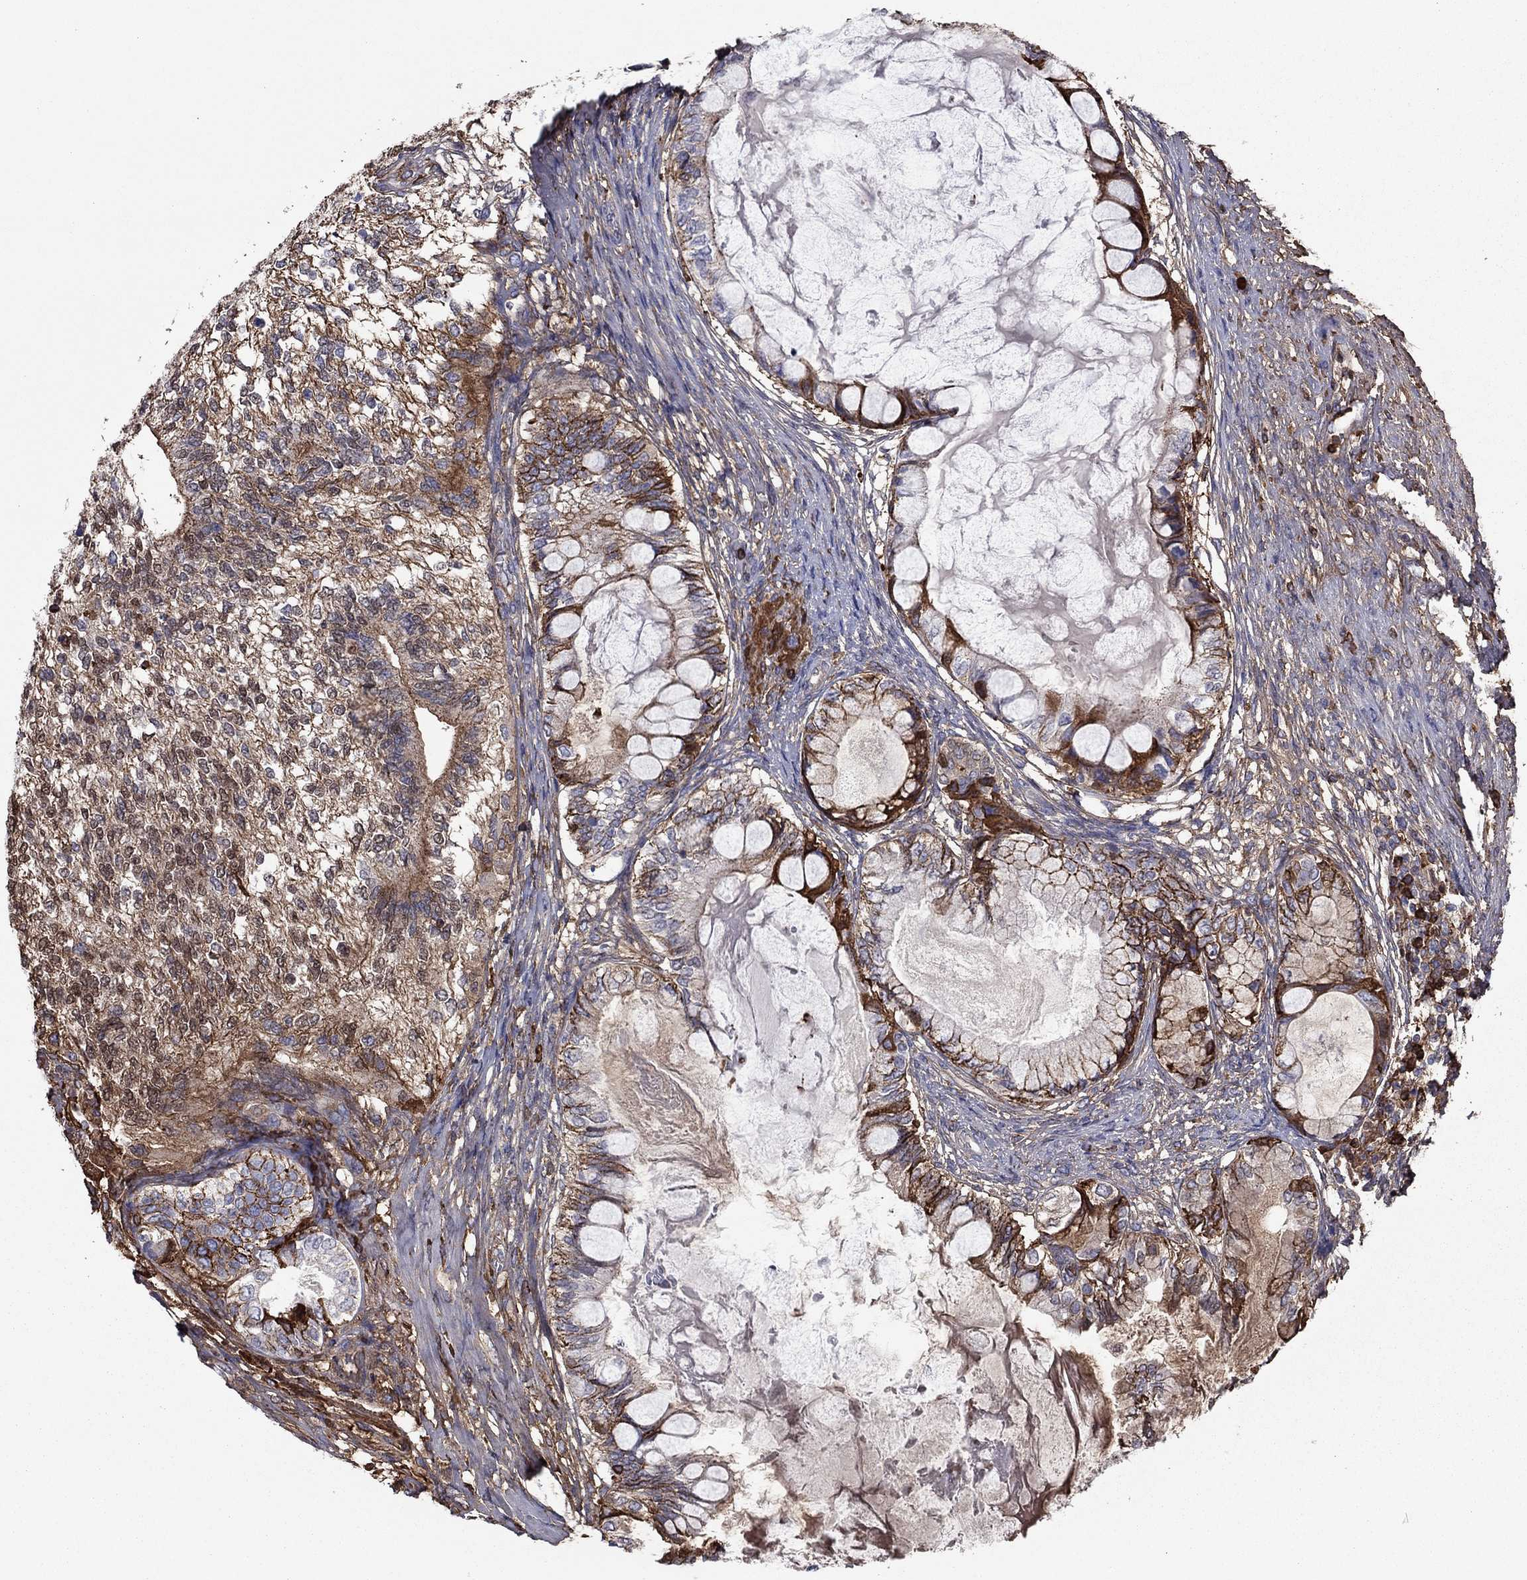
{"staining": {"intensity": "strong", "quantity": "25%-75%", "location": "cytoplasmic/membranous"}, "tissue": "testis cancer", "cell_type": "Tumor cells", "image_type": "cancer", "snomed": [{"axis": "morphology", "description": "Seminoma, NOS"}, {"axis": "morphology", "description": "Carcinoma, Embryonal, NOS"}, {"axis": "topography", "description": "Testis"}], "caption": "A photomicrograph showing strong cytoplasmic/membranous staining in approximately 25%-75% of tumor cells in testis cancer (embryonal carcinoma), as visualized by brown immunohistochemical staining.", "gene": "HPX", "patient": {"sex": "male", "age": 41}}